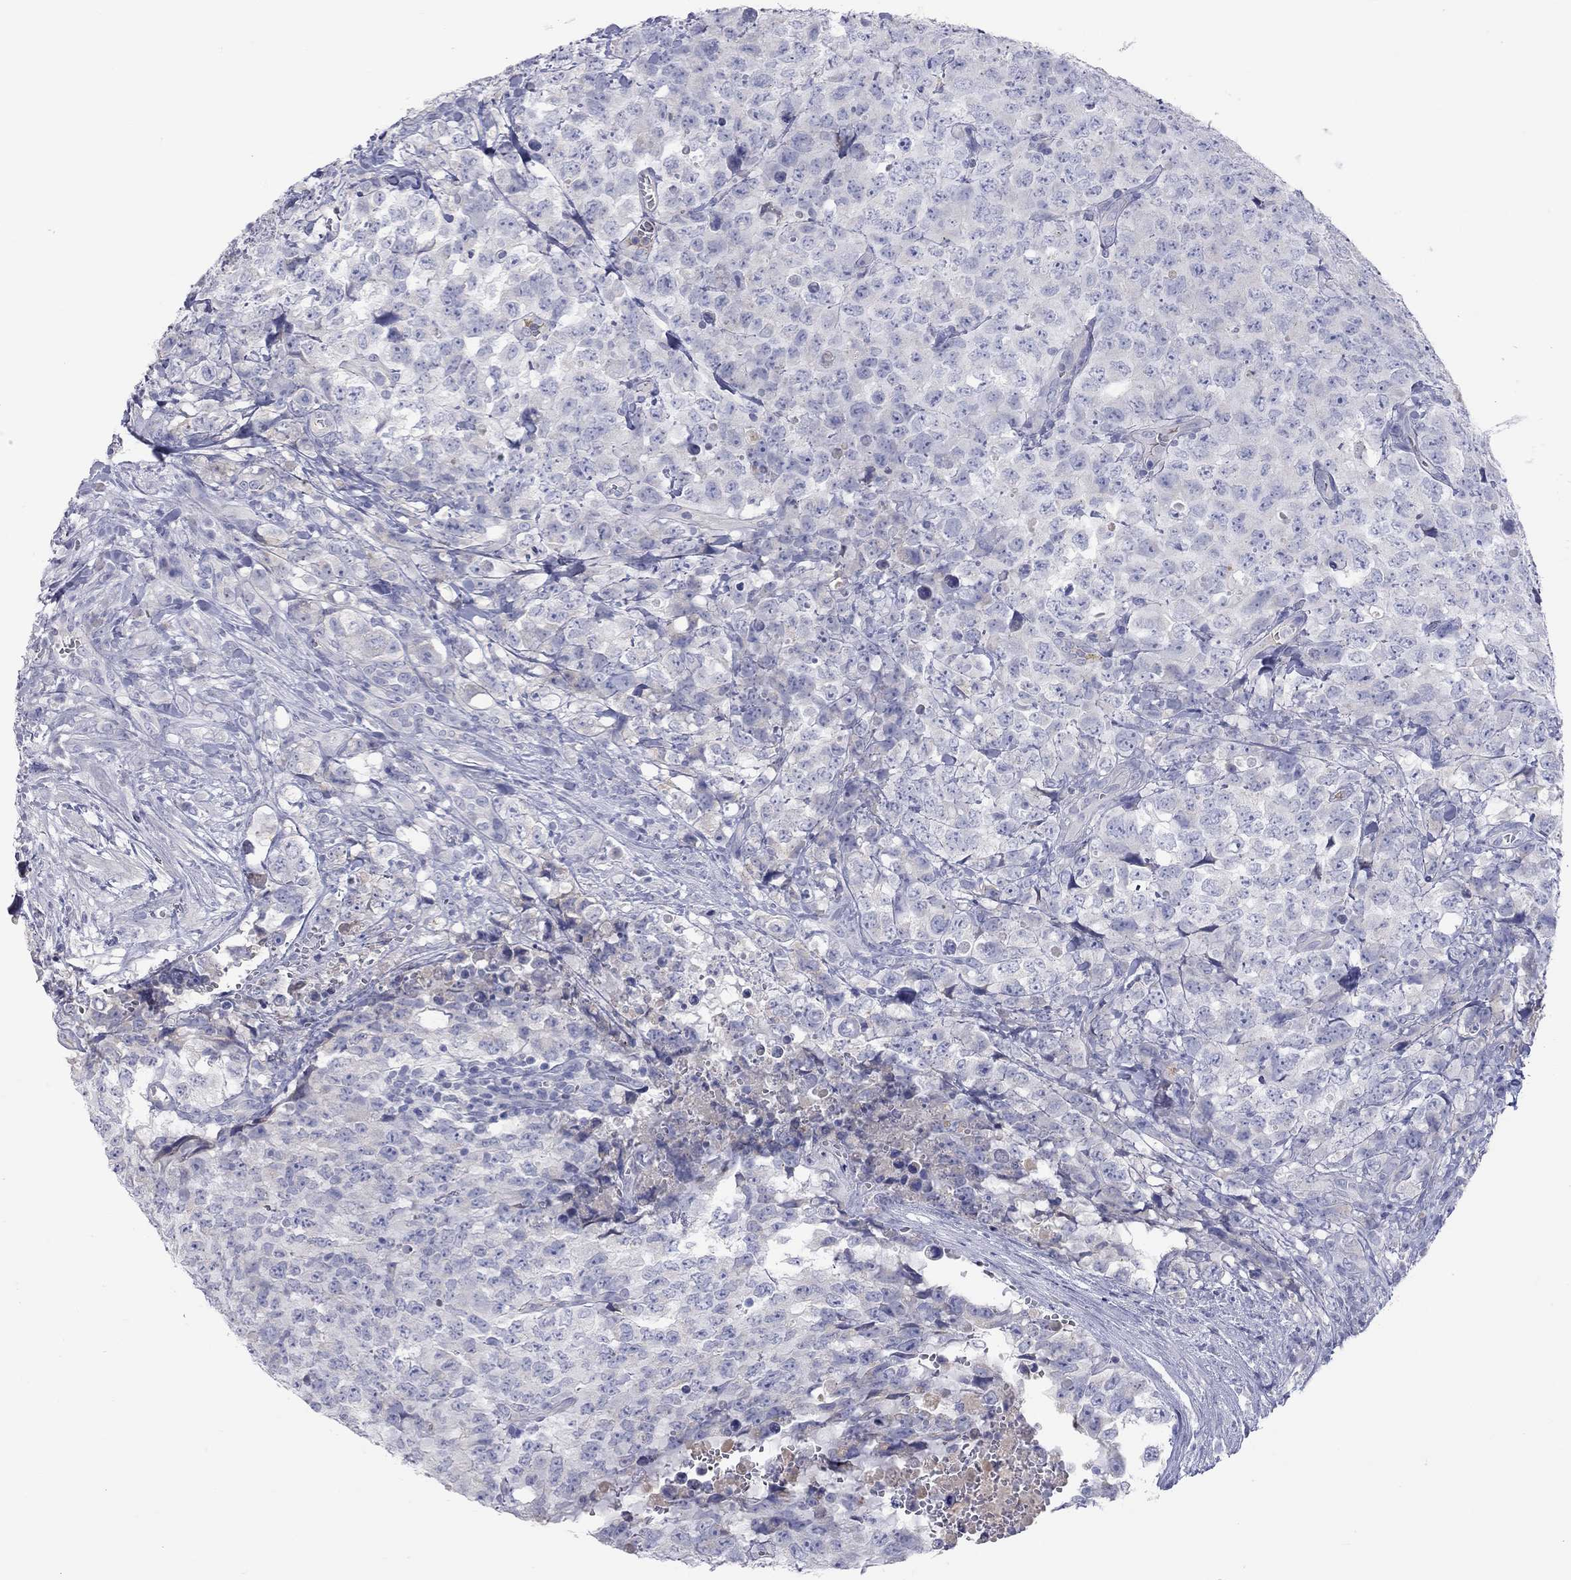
{"staining": {"intensity": "negative", "quantity": "none", "location": "none"}, "tissue": "testis cancer", "cell_type": "Tumor cells", "image_type": "cancer", "snomed": [{"axis": "morphology", "description": "Carcinoma, Embryonal, NOS"}, {"axis": "topography", "description": "Testis"}], "caption": "This is a image of immunohistochemistry (IHC) staining of testis cancer (embryonal carcinoma), which shows no positivity in tumor cells.", "gene": "ST7L", "patient": {"sex": "male", "age": 23}}